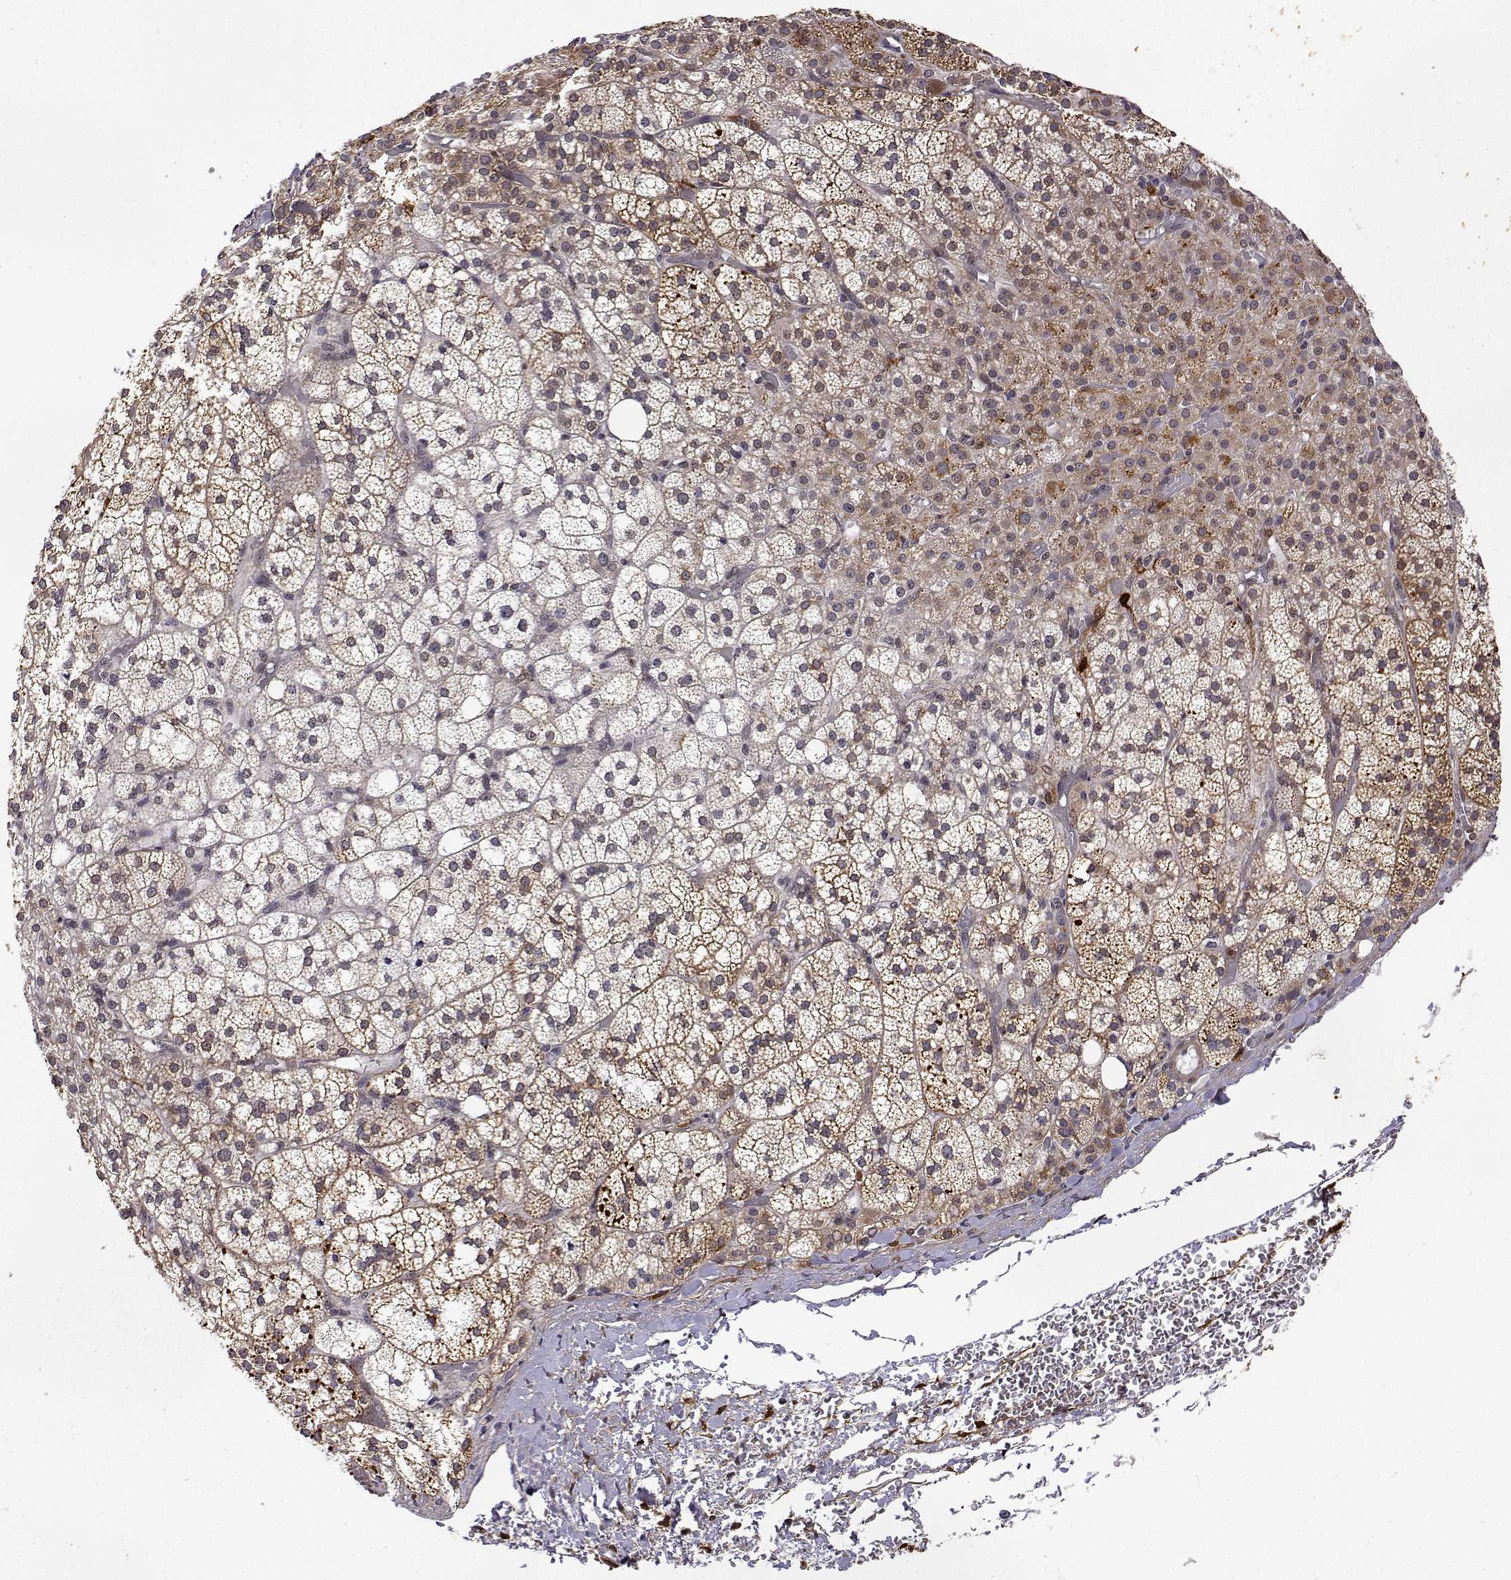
{"staining": {"intensity": "moderate", "quantity": ">75%", "location": "cytoplasmic/membranous"}, "tissue": "adrenal gland", "cell_type": "Glandular cells", "image_type": "normal", "snomed": [{"axis": "morphology", "description": "Normal tissue, NOS"}, {"axis": "topography", "description": "Adrenal gland"}], "caption": "Immunohistochemical staining of normal human adrenal gland demonstrates >75% levels of moderate cytoplasmic/membranous protein expression in approximately >75% of glandular cells.", "gene": "PHGDH", "patient": {"sex": "female", "age": 60}}